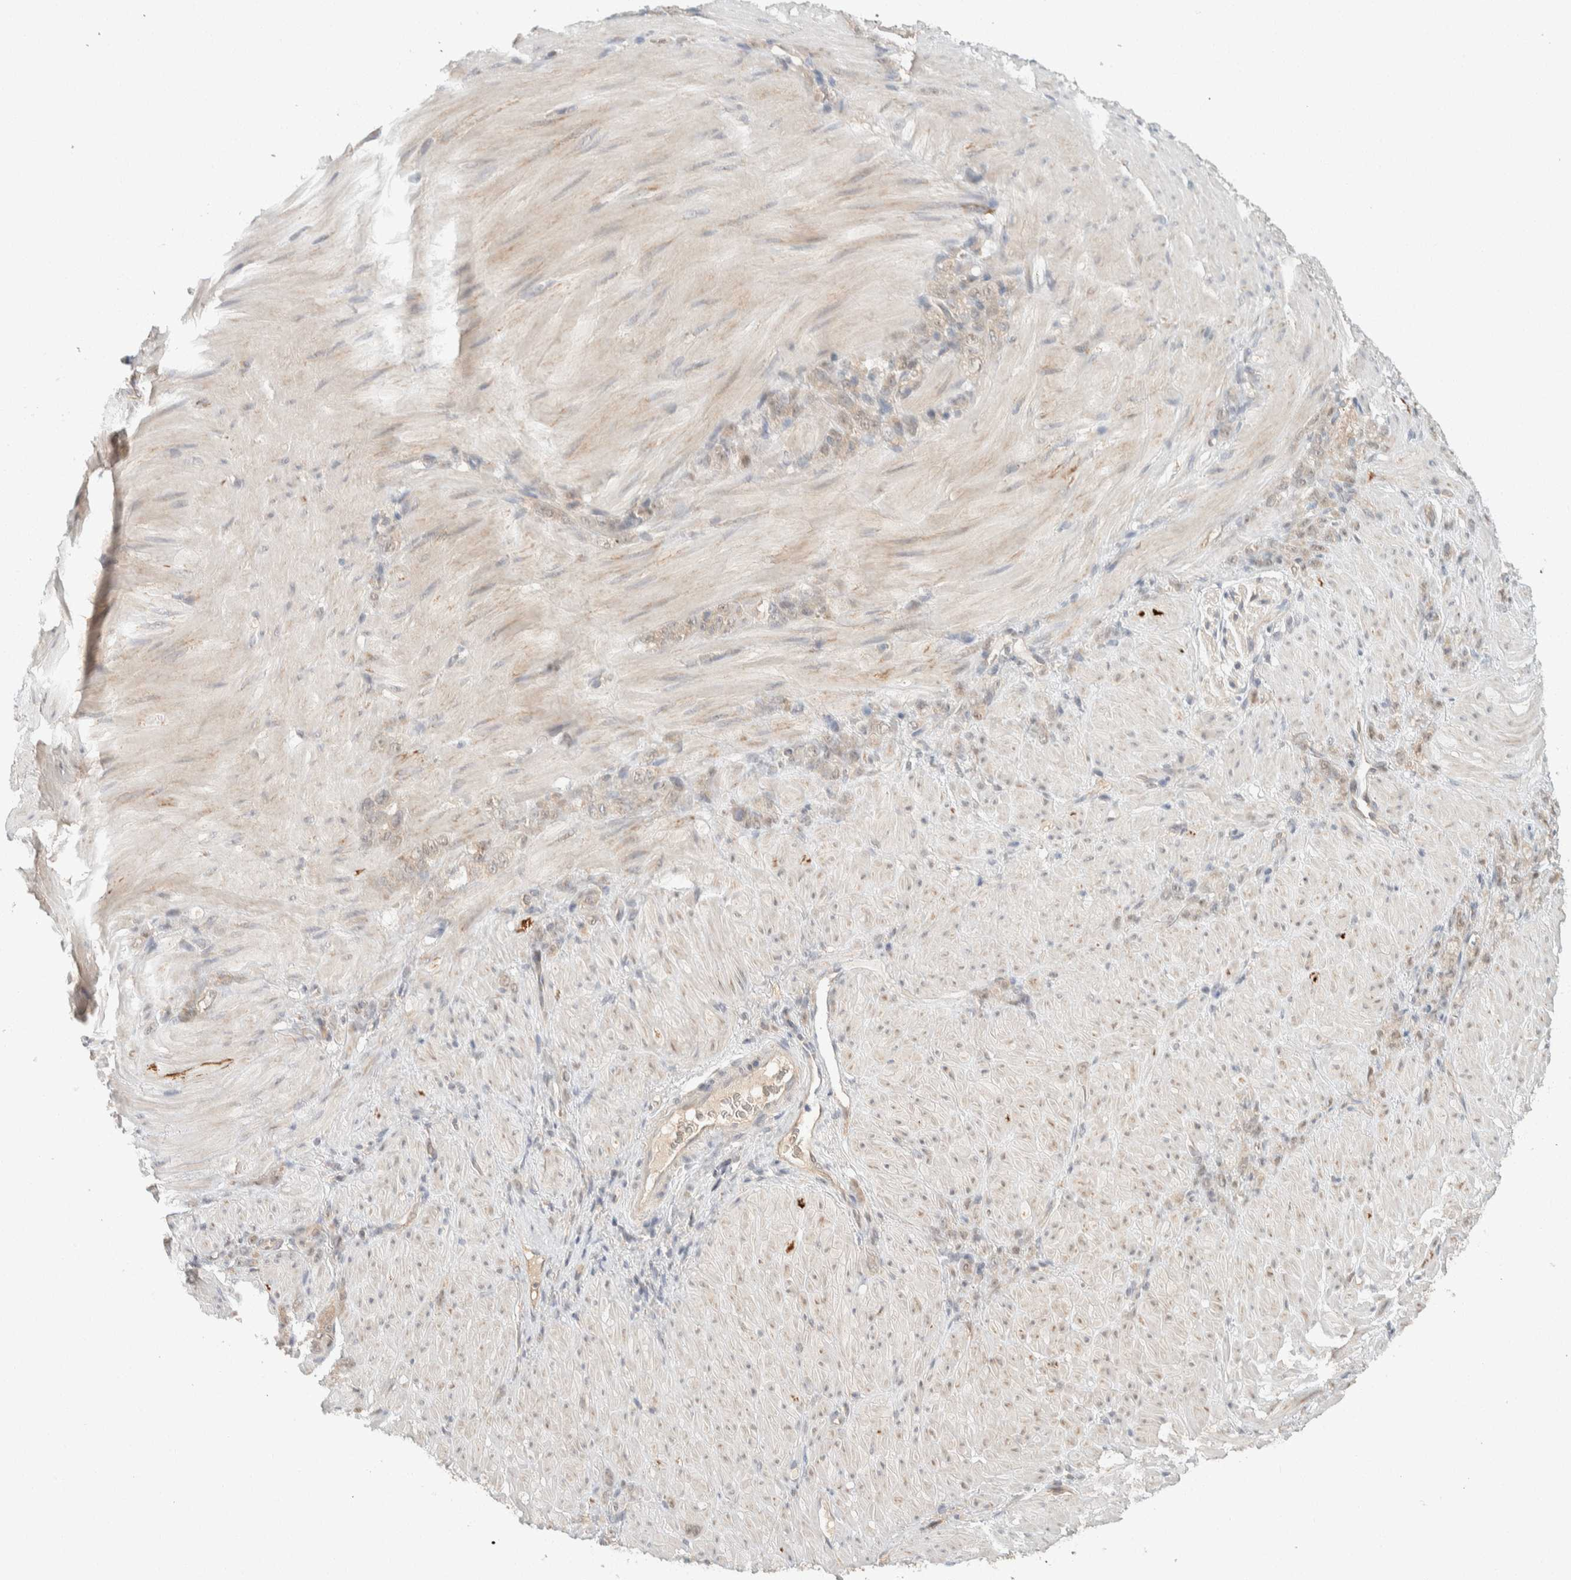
{"staining": {"intensity": "weak", "quantity": "<25%", "location": "nuclear"}, "tissue": "stomach cancer", "cell_type": "Tumor cells", "image_type": "cancer", "snomed": [{"axis": "morphology", "description": "Normal tissue, NOS"}, {"axis": "morphology", "description": "Adenocarcinoma, NOS"}, {"axis": "topography", "description": "Stomach"}], "caption": "A high-resolution photomicrograph shows IHC staining of stomach cancer, which exhibits no significant expression in tumor cells. The staining is performed using DAB (3,3'-diaminobenzidine) brown chromogen with nuclei counter-stained in using hematoxylin.", "gene": "ZNF567", "patient": {"sex": "male", "age": 82}}